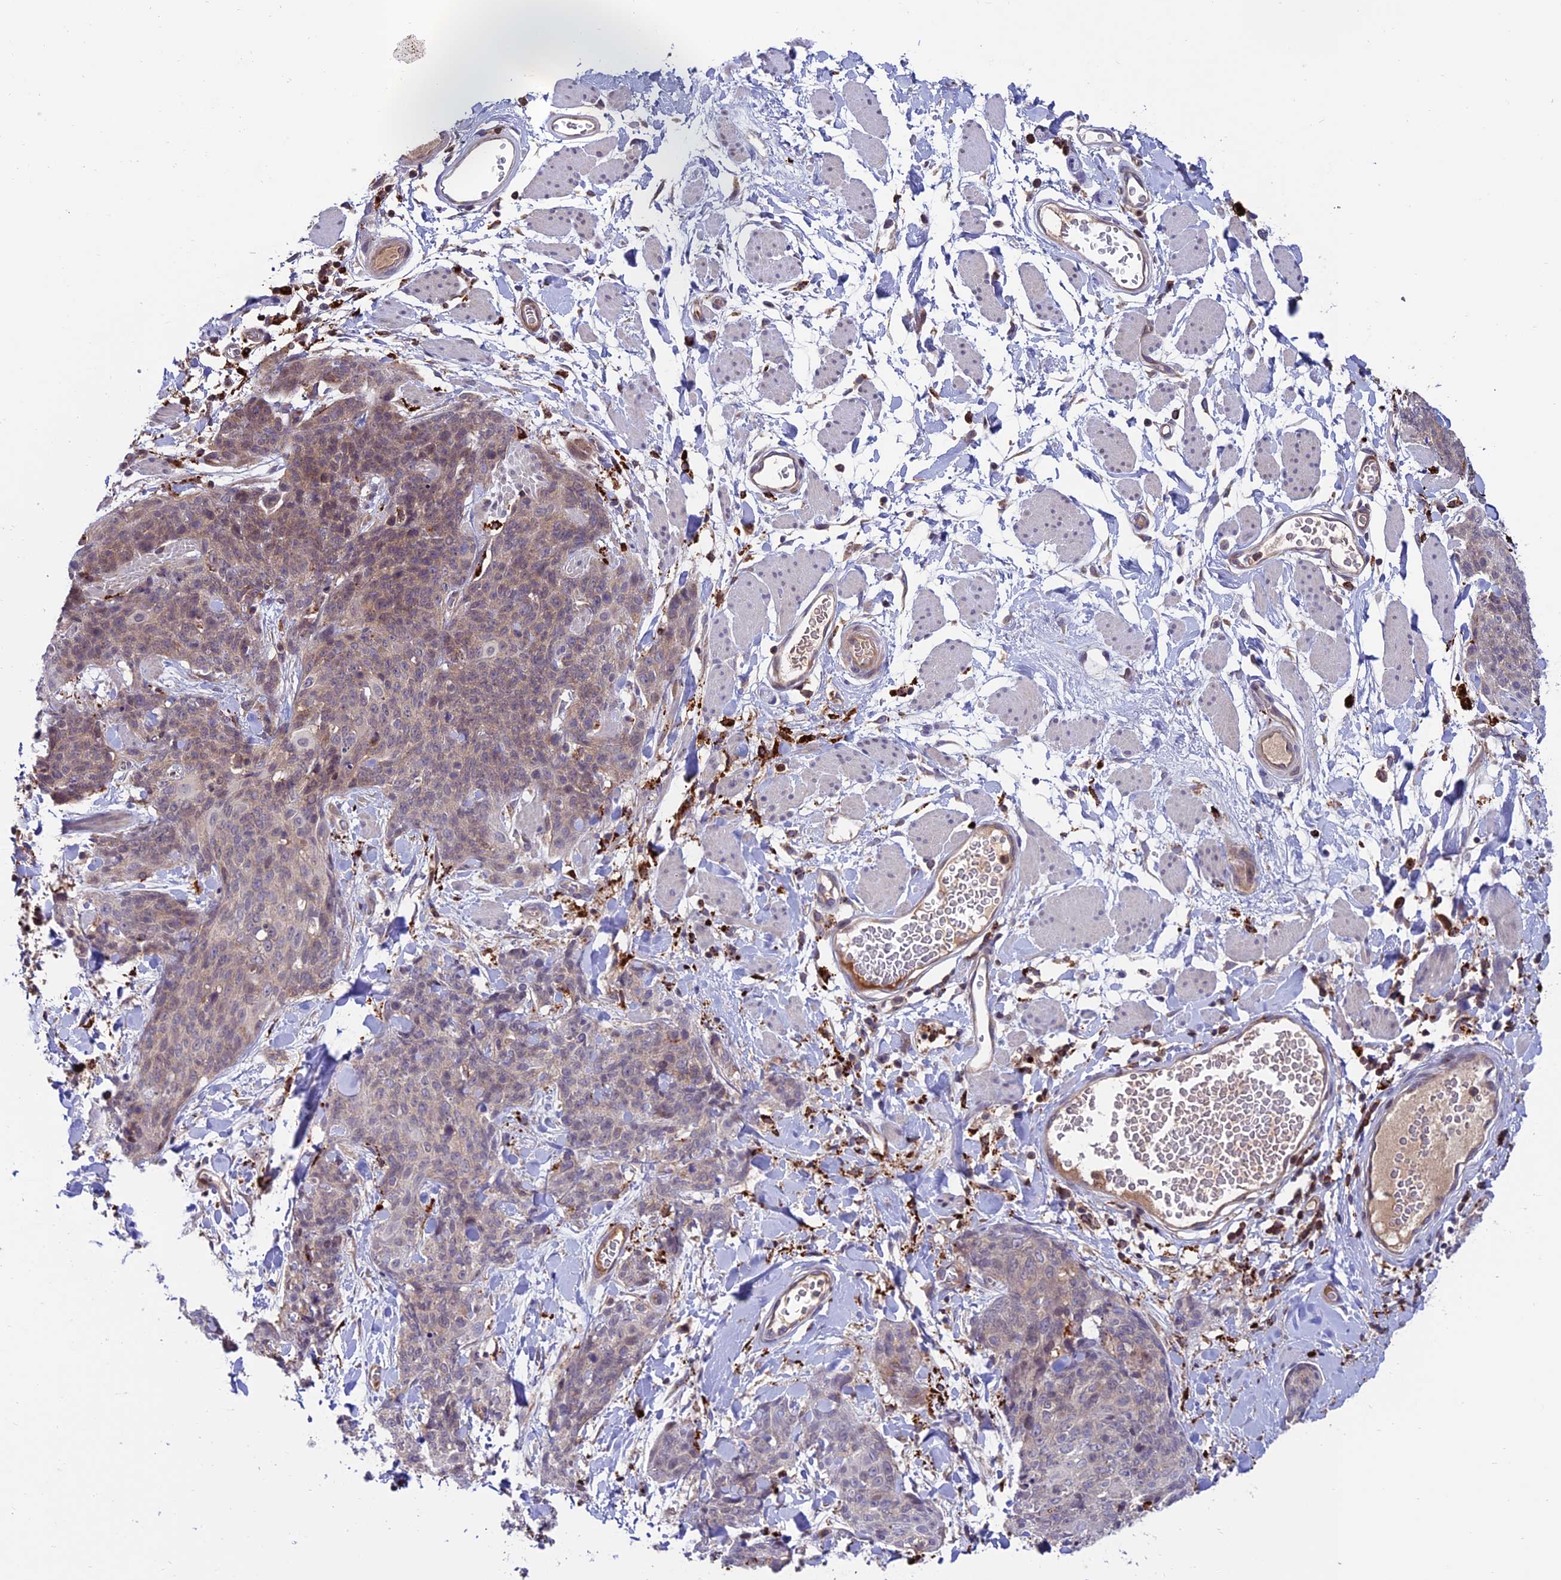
{"staining": {"intensity": "weak", "quantity": "<25%", "location": "cytoplasmic/membranous,nuclear"}, "tissue": "skin cancer", "cell_type": "Tumor cells", "image_type": "cancer", "snomed": [{"axis": "morphology", "description": "Squamous cell carcinoma, NOS"}, {"axis": "topography", "description": "Skin"}, {"axis": "topography", "description": "Vulva"}], "caption": "Immunohistochemistry of human skin squamous cell carcinoma displays no expression in tumor cells.", "gene": "ARHGEF18", "patient": {"sex": "female", "age": 85}}